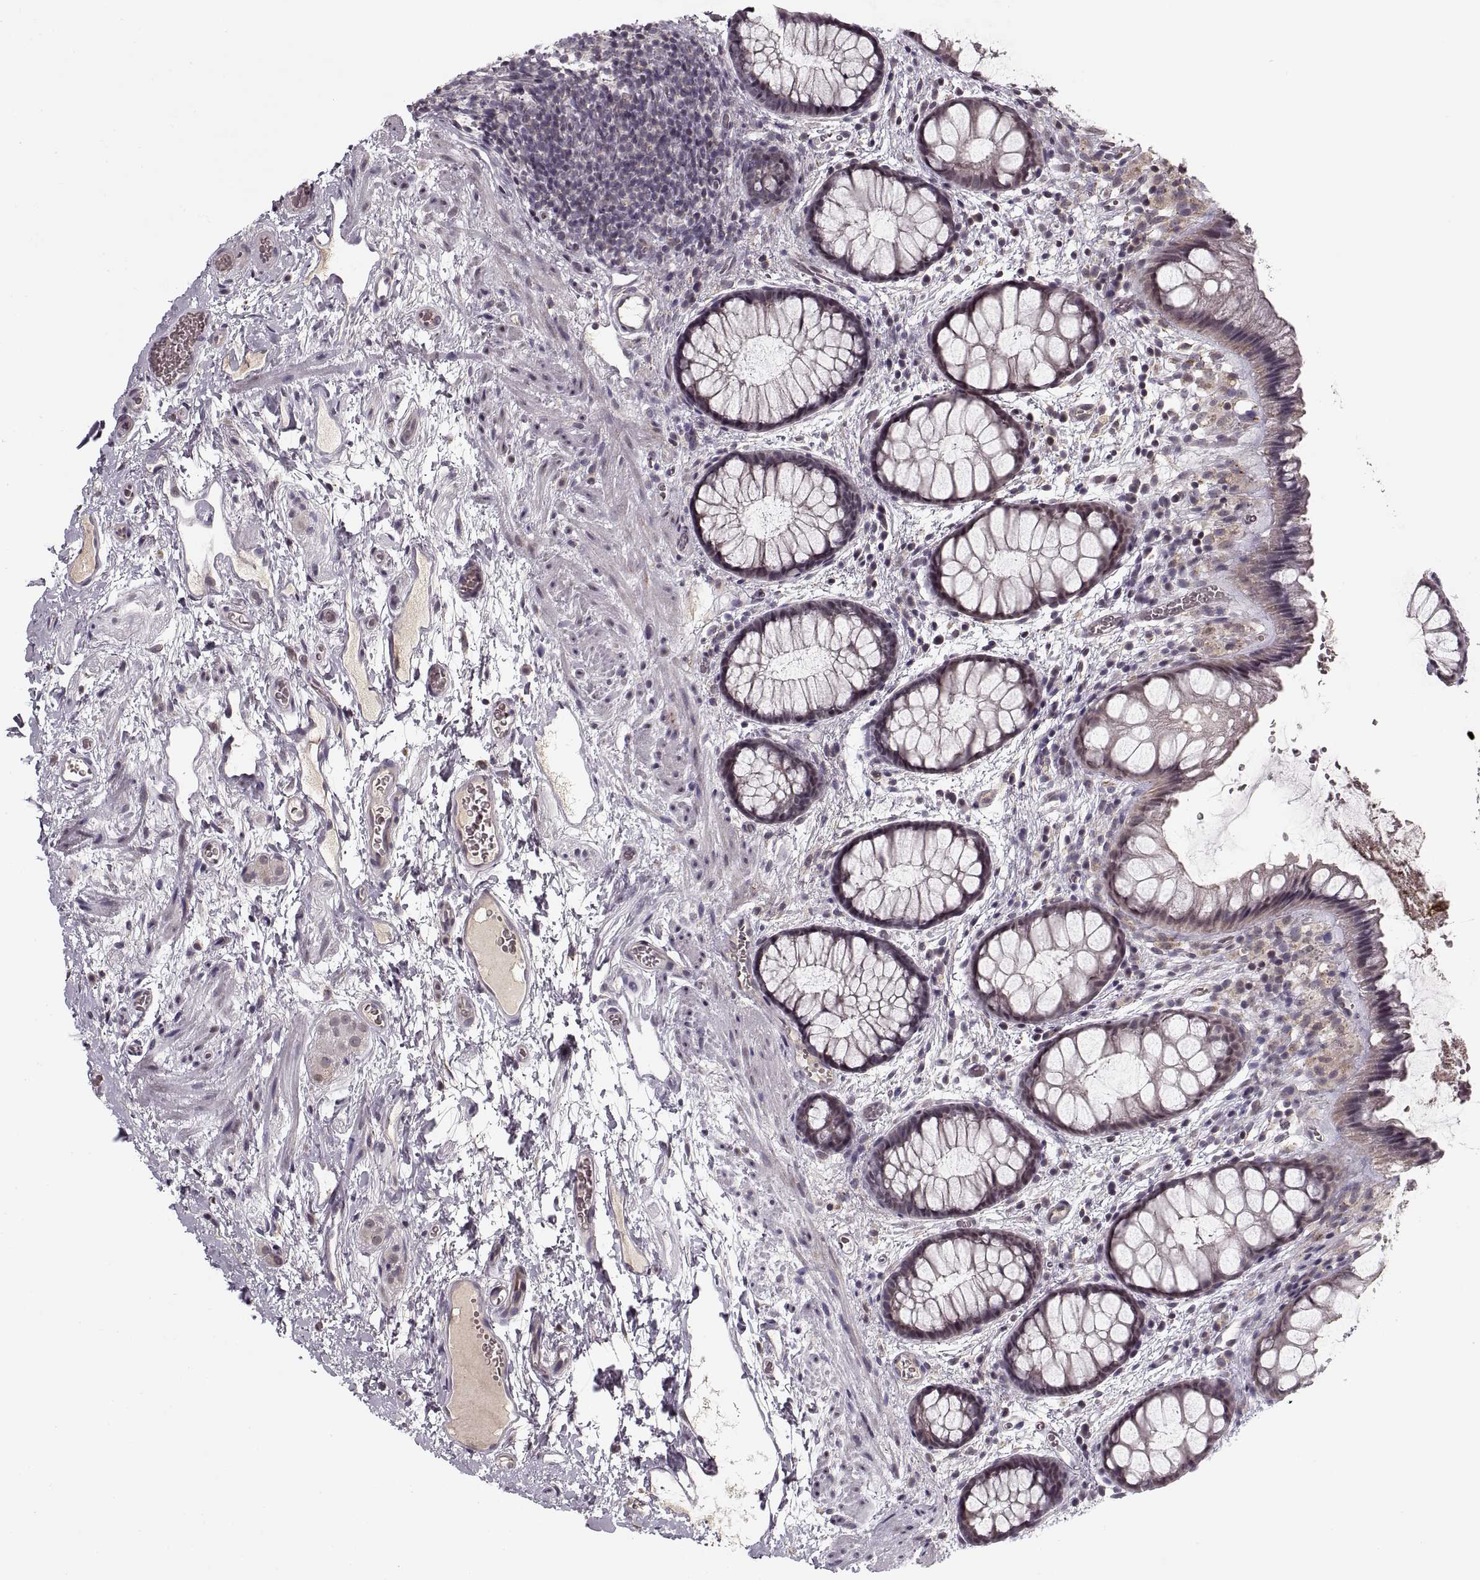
{"staining": {"intensity": "negative", "quantity": "none", "location": "none"}, "tissue": "rectum", "cell_type": "Glandular cells", "image_type": "normal", "snomed": [{"axis": "morphology", "description": "Normal tissue, NOS"}, {"axis": "topography", "description": "Rectum"}], "caption": "IHC histopathology image of benign rectum stained for a protein (brown), which shows no expression in glandular cells. (DAB (3,3'-diaminobenzidine) IHC visualized using brightfield microscopy, high magnification).", "gene": "ASIC3", "patient": {"sex": "female", "age": 62}}